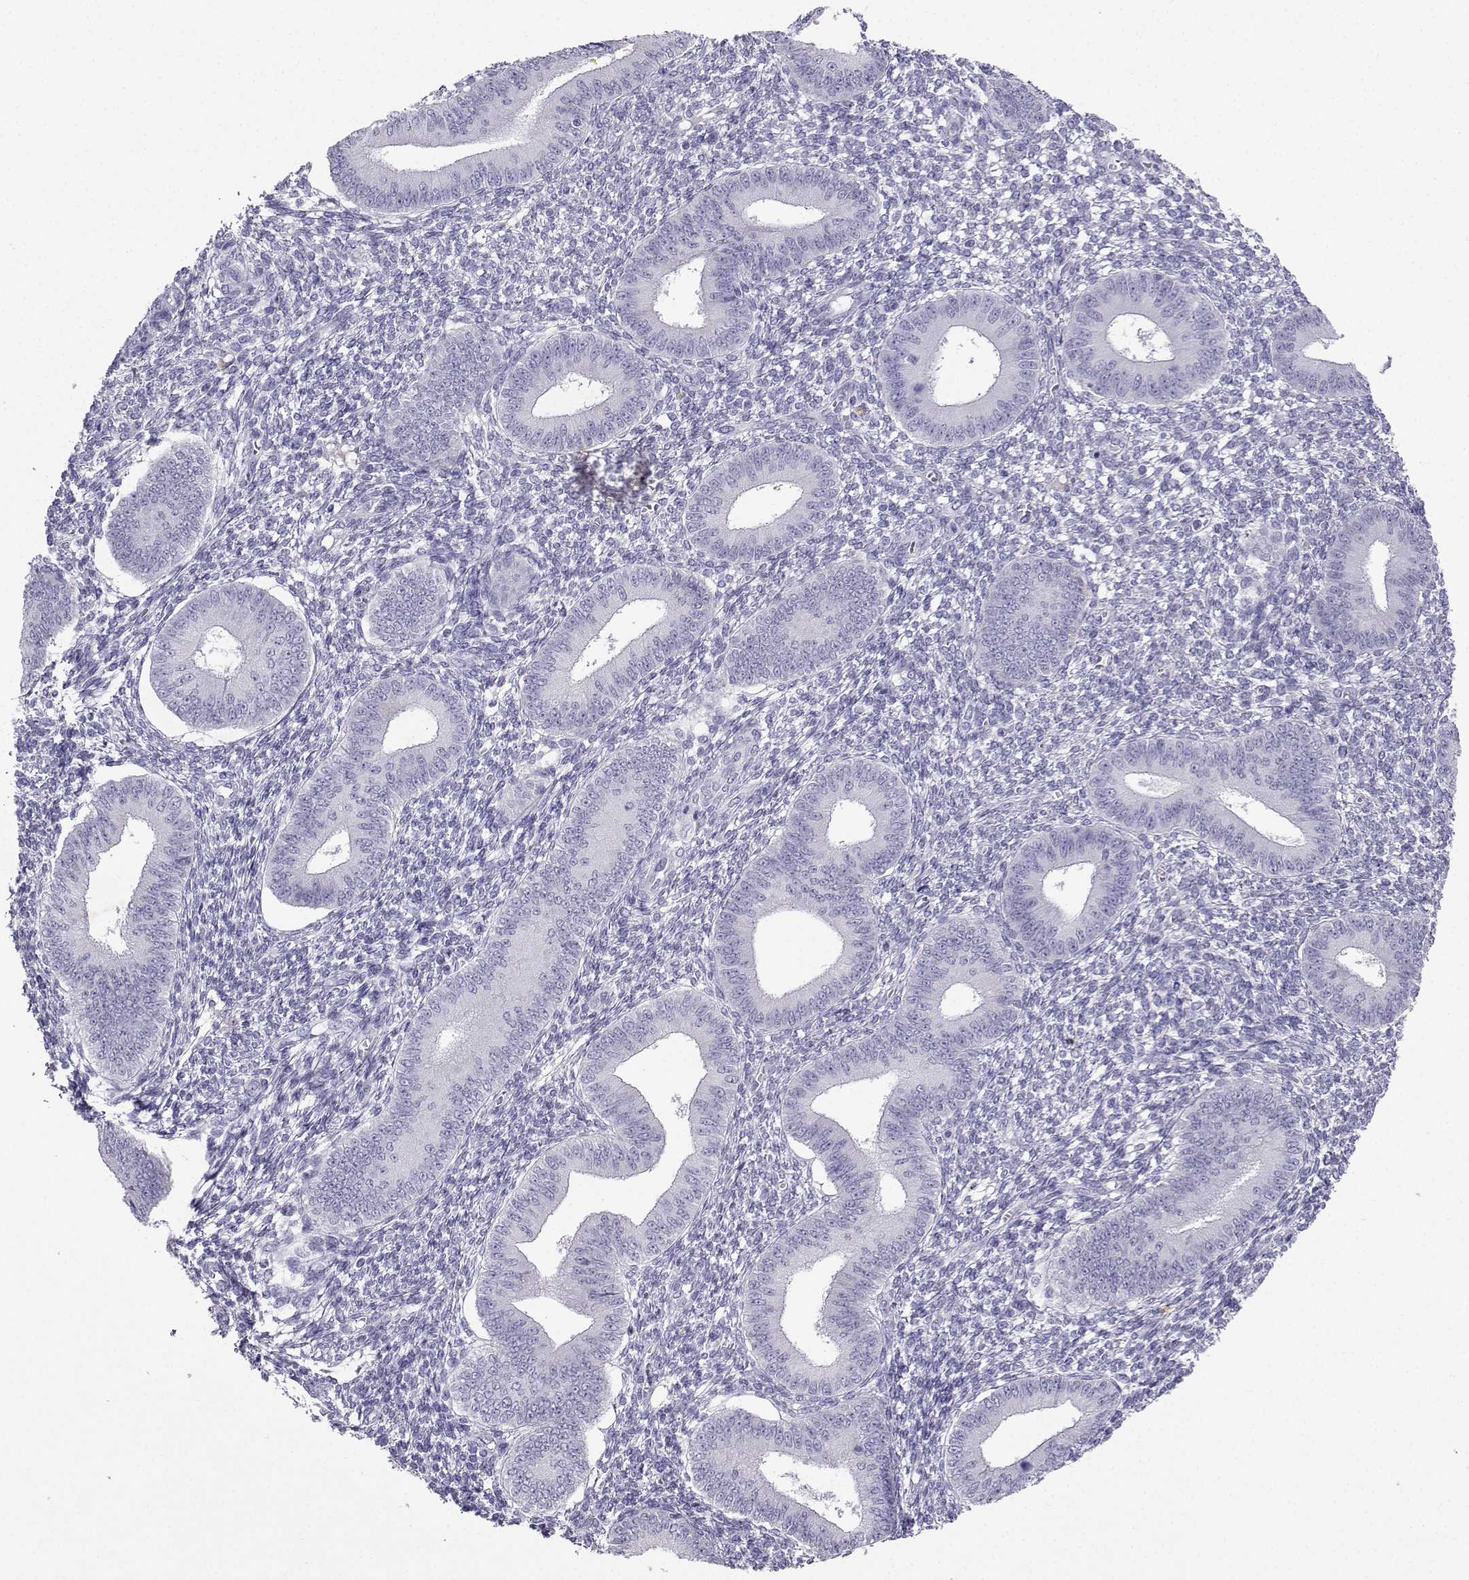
{"staining": {"intensity": "negative", "quantity": "none", "location": "none"}, "tissue": "endometrium", "cell_type": "Cells in endometrial stroma", "image_type": "normal", "snomed": [{"axis": "morphology", "description": "Normal tissue, NOS"}, {"axis": "topography", "description": "Endometrium"}], "caption": "An immunohistochemistry (IHC) image of unremarkable endometrium is shown. There is no staining in cells in endometrial stroma of endometrium. The staining was performed using DAB (3,3'-diaminobenzidine) to visualize the protein expression in brown, while the nuclei were stained in blue with hematoxylin (Magnification: 20x).", "gene": "GRIK4", "patient": {"sex": "female", "age": 42}}